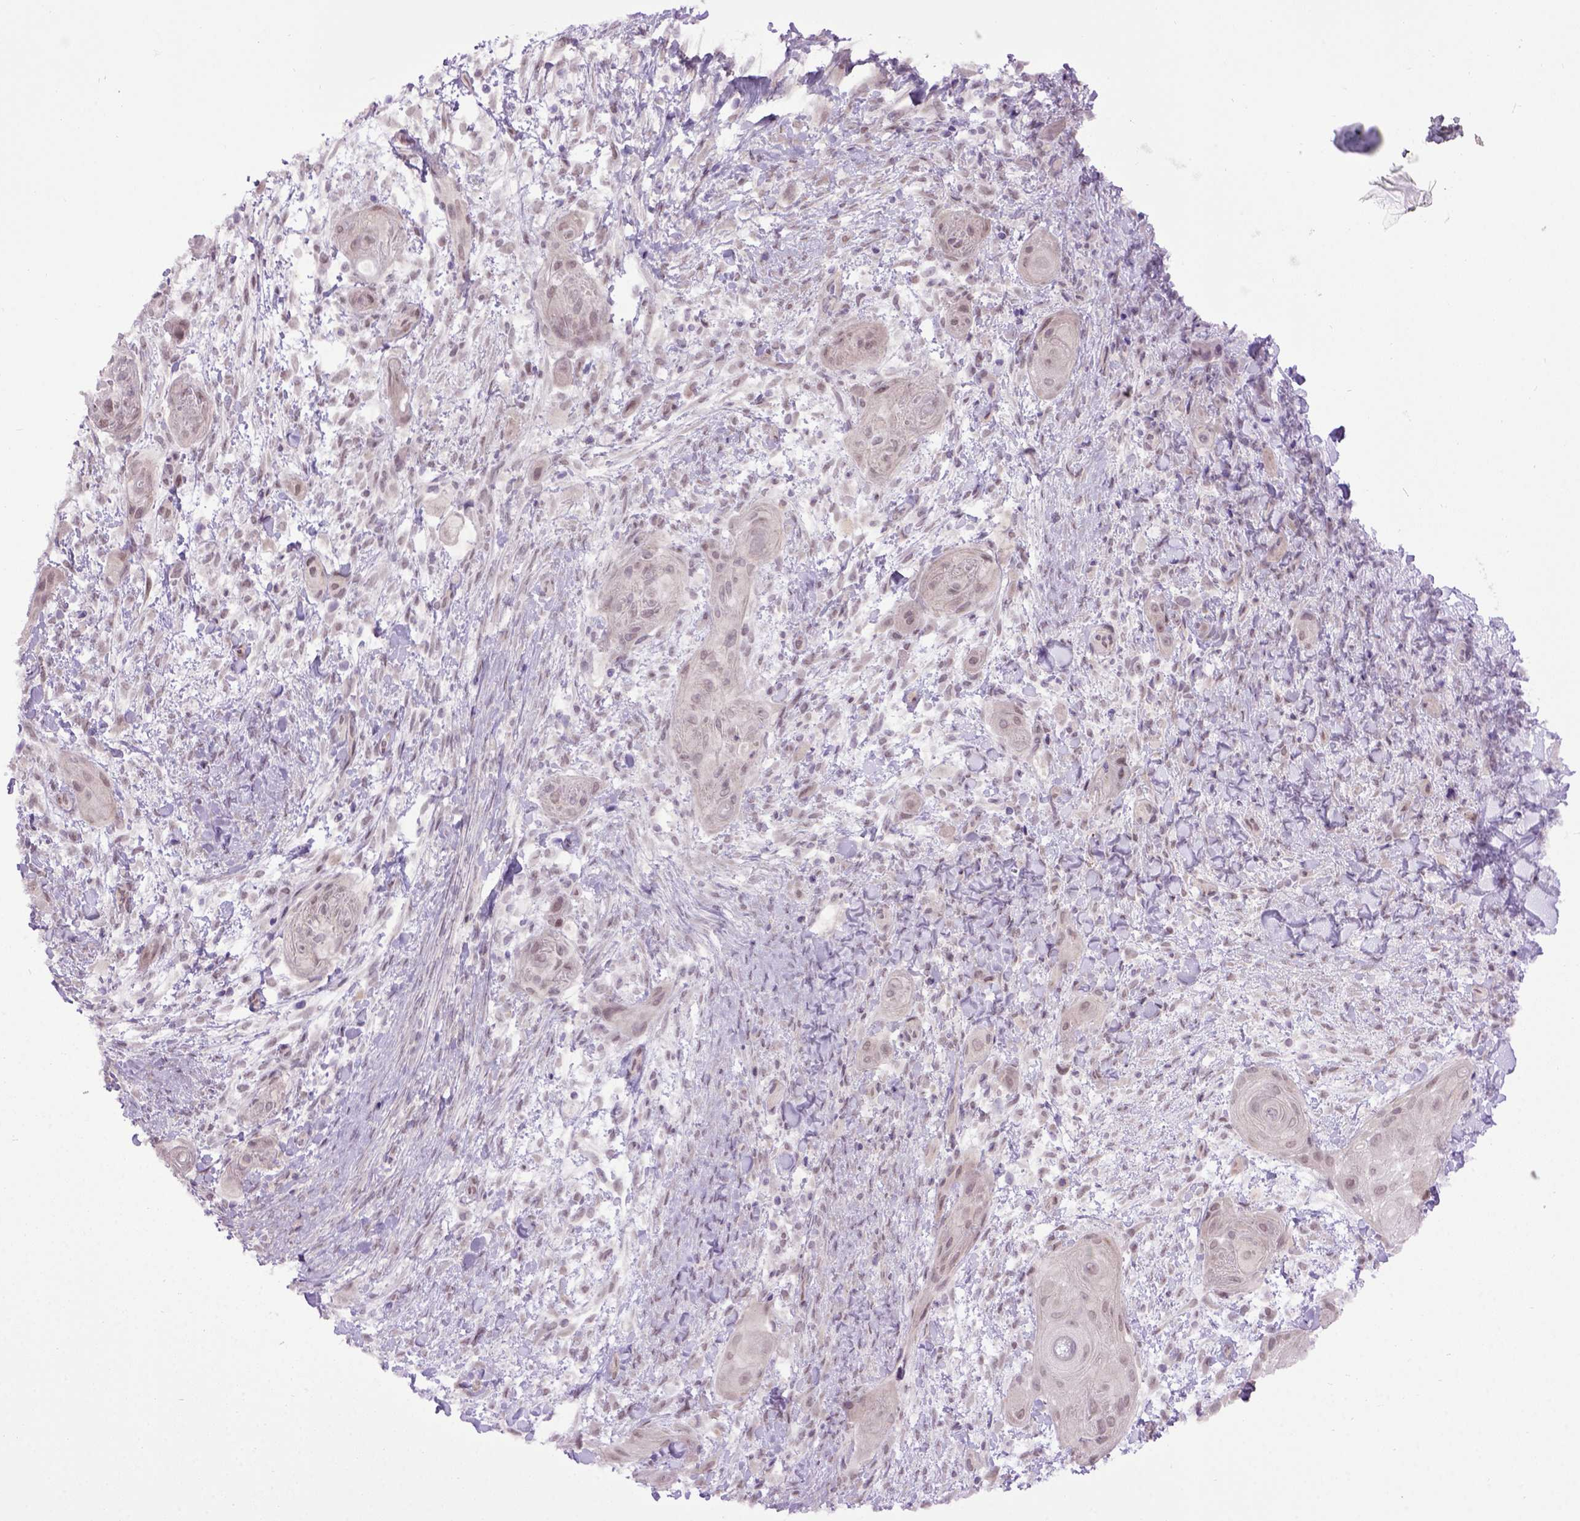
{"staining": {"intensity": "negative", "quantity": "none", "location": "none"}, "tissue": "skin cancer", "cell_type": "Tumor cells", "image_type": "cancer", "snomed": [{"axis": "morphology", "description": "Squamous cell carcinoma, NOS"}, {"axis": "topography", "description": "Skin"}], "caption": "Immunohistochemistry (IHC) micrograph of neoplastic tissue: squamous cell carcinoma (skin) stained with DAB displays no significant protein expression in tumor cells.", "gene": "RAB43", "patient": {"sex": "male", "age": 62}}